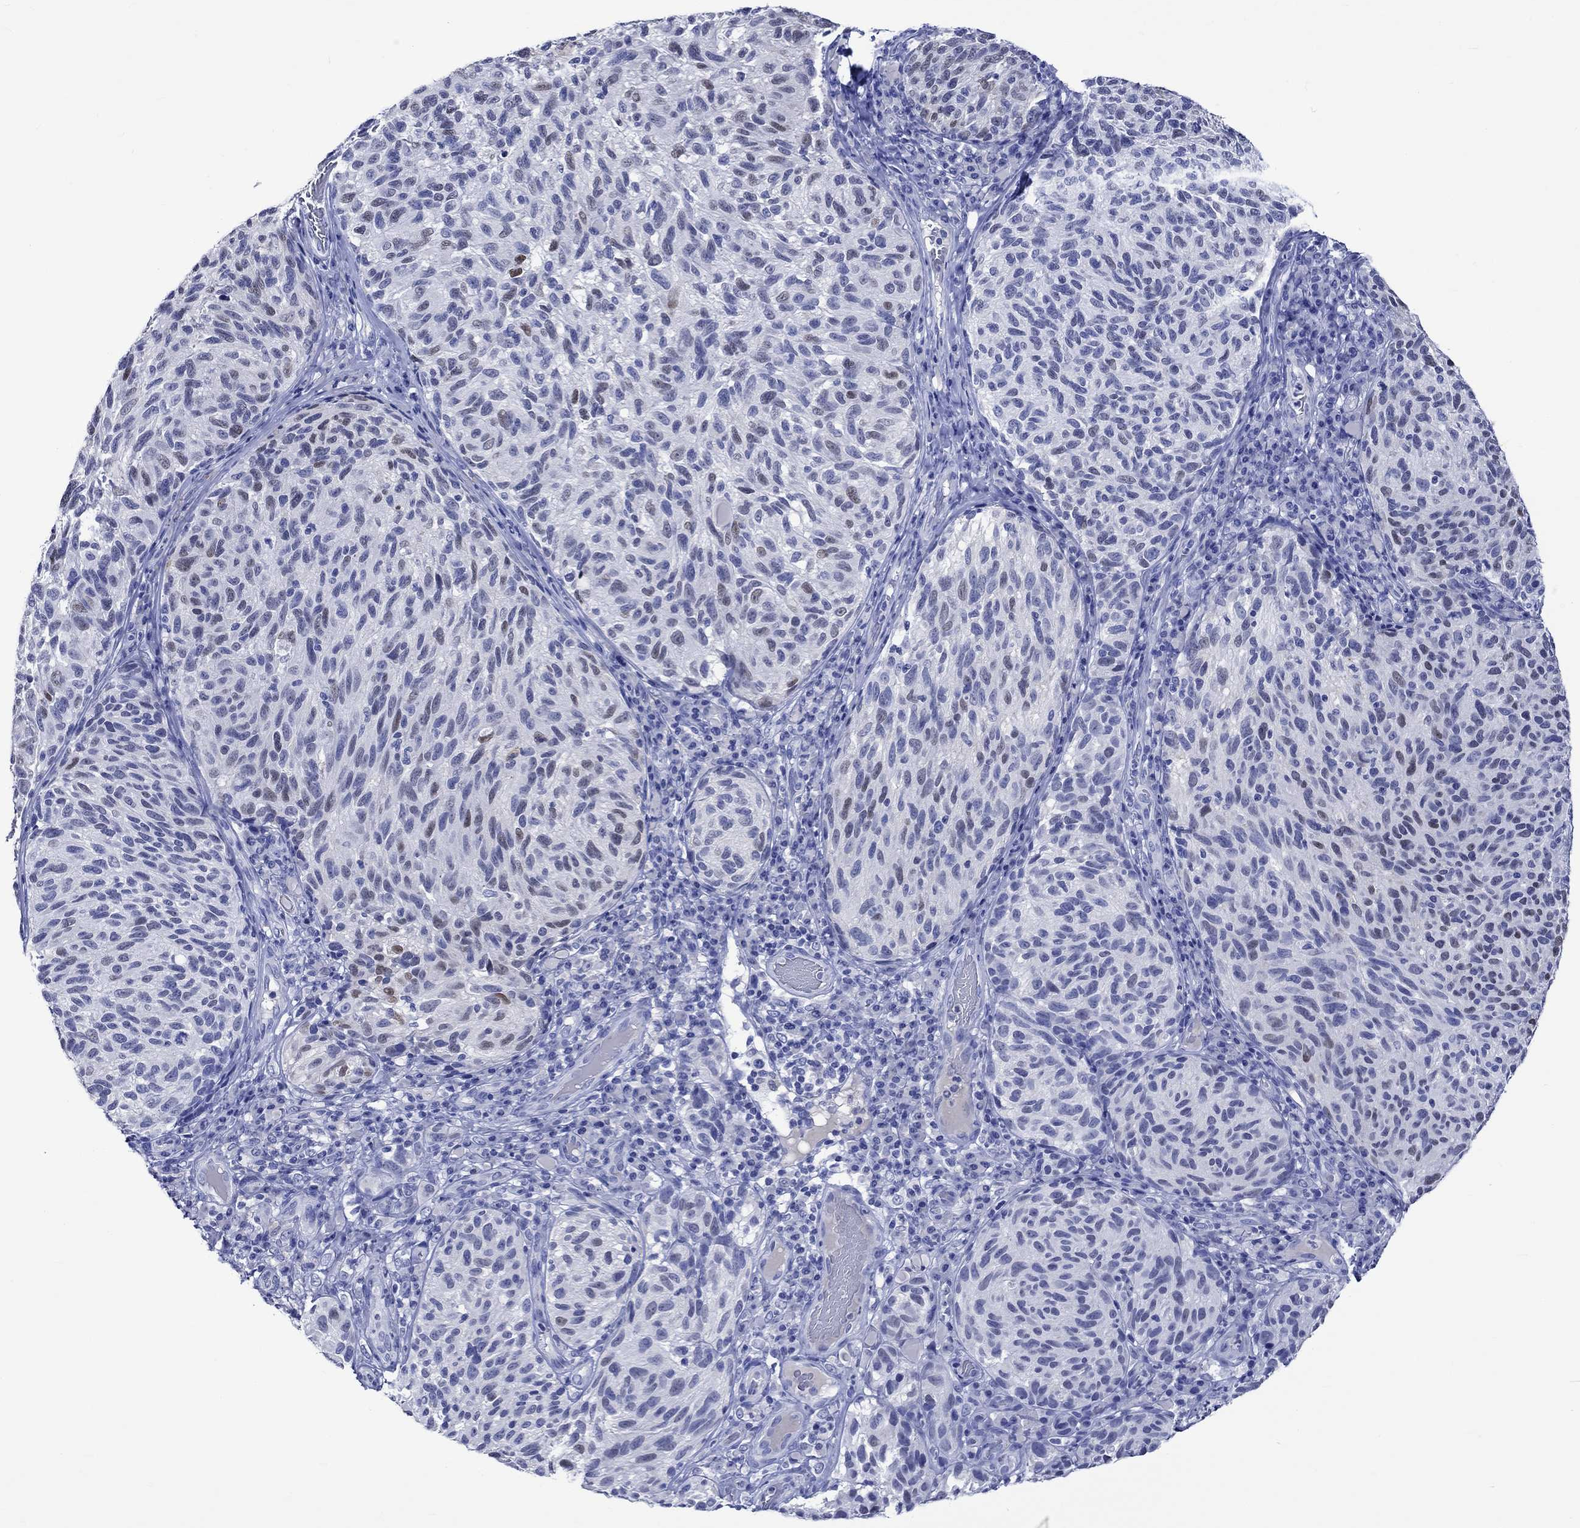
{"staining": {"intensity": "negative", "quantity": "none", "location": "none"}, "tissue": "melanoma", "cell_type": "Tumor cells", "image_type": "cancer", "snomed": [{"axis": "morphology", "description": "Malignant melanoma, NOS"}, {"axis": "topography", "description": "Skin"}], "caption": "IHC histopathology image of human malignant melanoma stained for a protein (brown), which shows no positivity in tumor cells.", "gene": "KLHL35", "patient": {"sex": "female", "age": 73}}